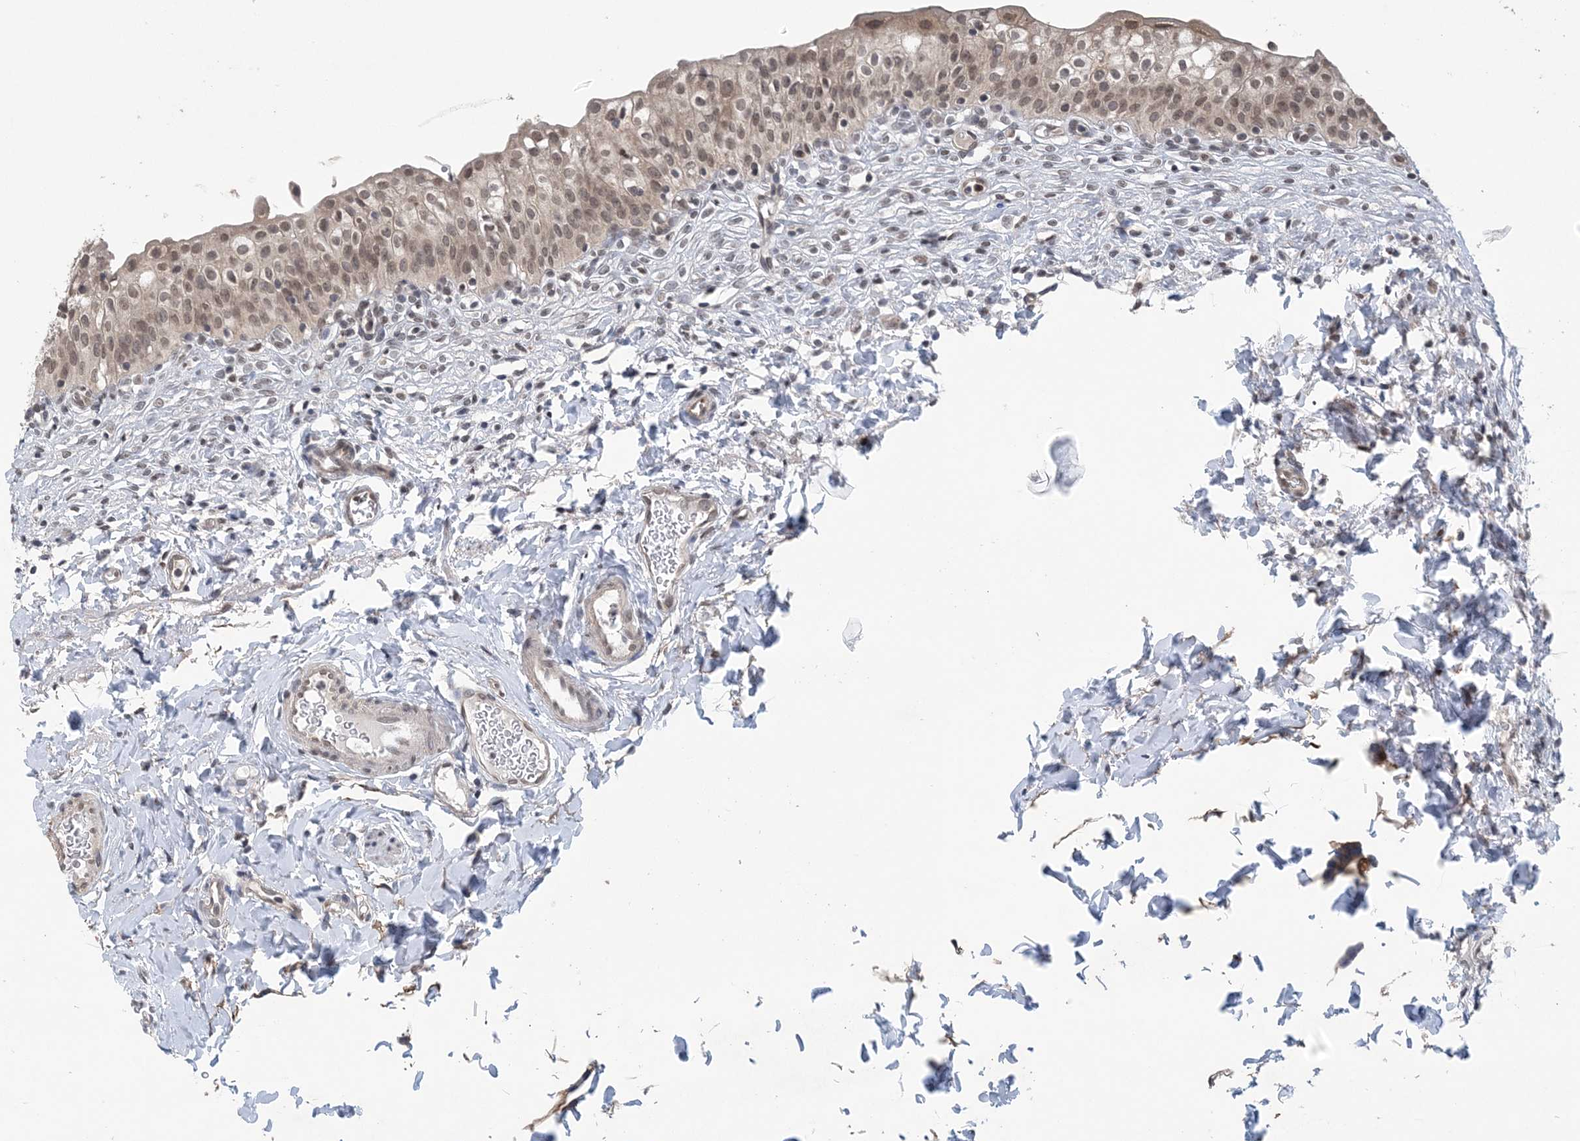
{"staining": {"intensity": "moderate", "quantity": ">75%", "location": "cytoplasmic/membranous,nuclear"}, "tissue": "urinary bladder", "cell_type": "Urothelial cells", "image_type": "normal", "snomed": [{"axis": "morphology", "description": "Normal tissue, NOS"}, {"axis": "topography", "description": "Urinary bladder"}], "caption": "A high-resolution micrograph shows IHC staining of benign urinary bladder, which demonstrates moderate cytoplasmic/membranous,nuclear staining in about >75% of urothelial cells.", "gene": "CCDC152", "patient": {"sex": "male", "age": 55}}